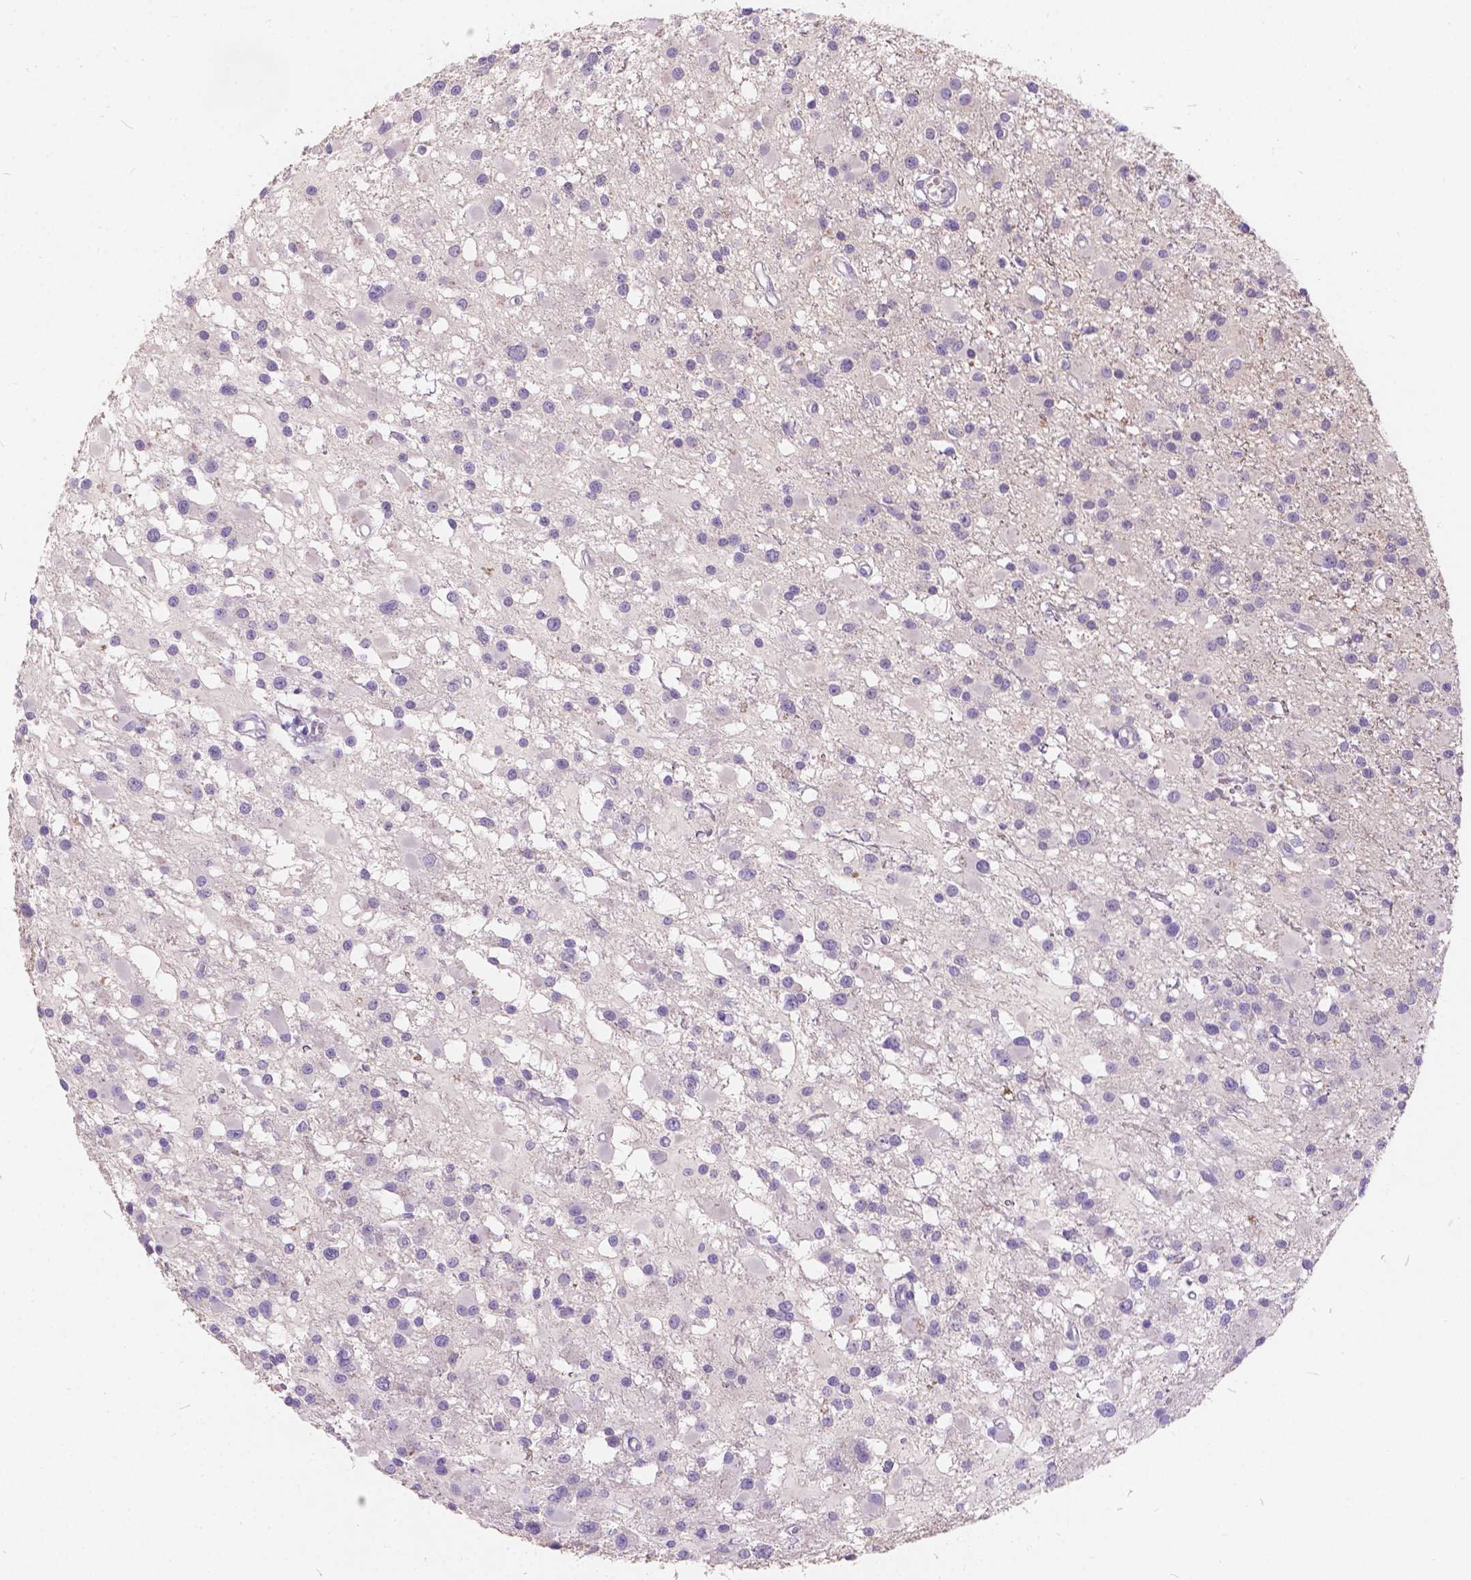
{"staining": {"intensity": "negative", "quantity": "none", "location": "none"}, "tissue": "glioma", "cell_type": "Tumor cells", "image_type": "cancer", "snomed": [{"axis": "morphology", "description": "Glioma, malignant, High grade"}, {"axis": "topography", "description": "Brain"}], "caption": "This is an IHC histopathology image of malignant glioma (high-grade). There is no staining in tumor cells.", "gene": "PEX11G", "patient": {"sex": "male", "age": 54}}